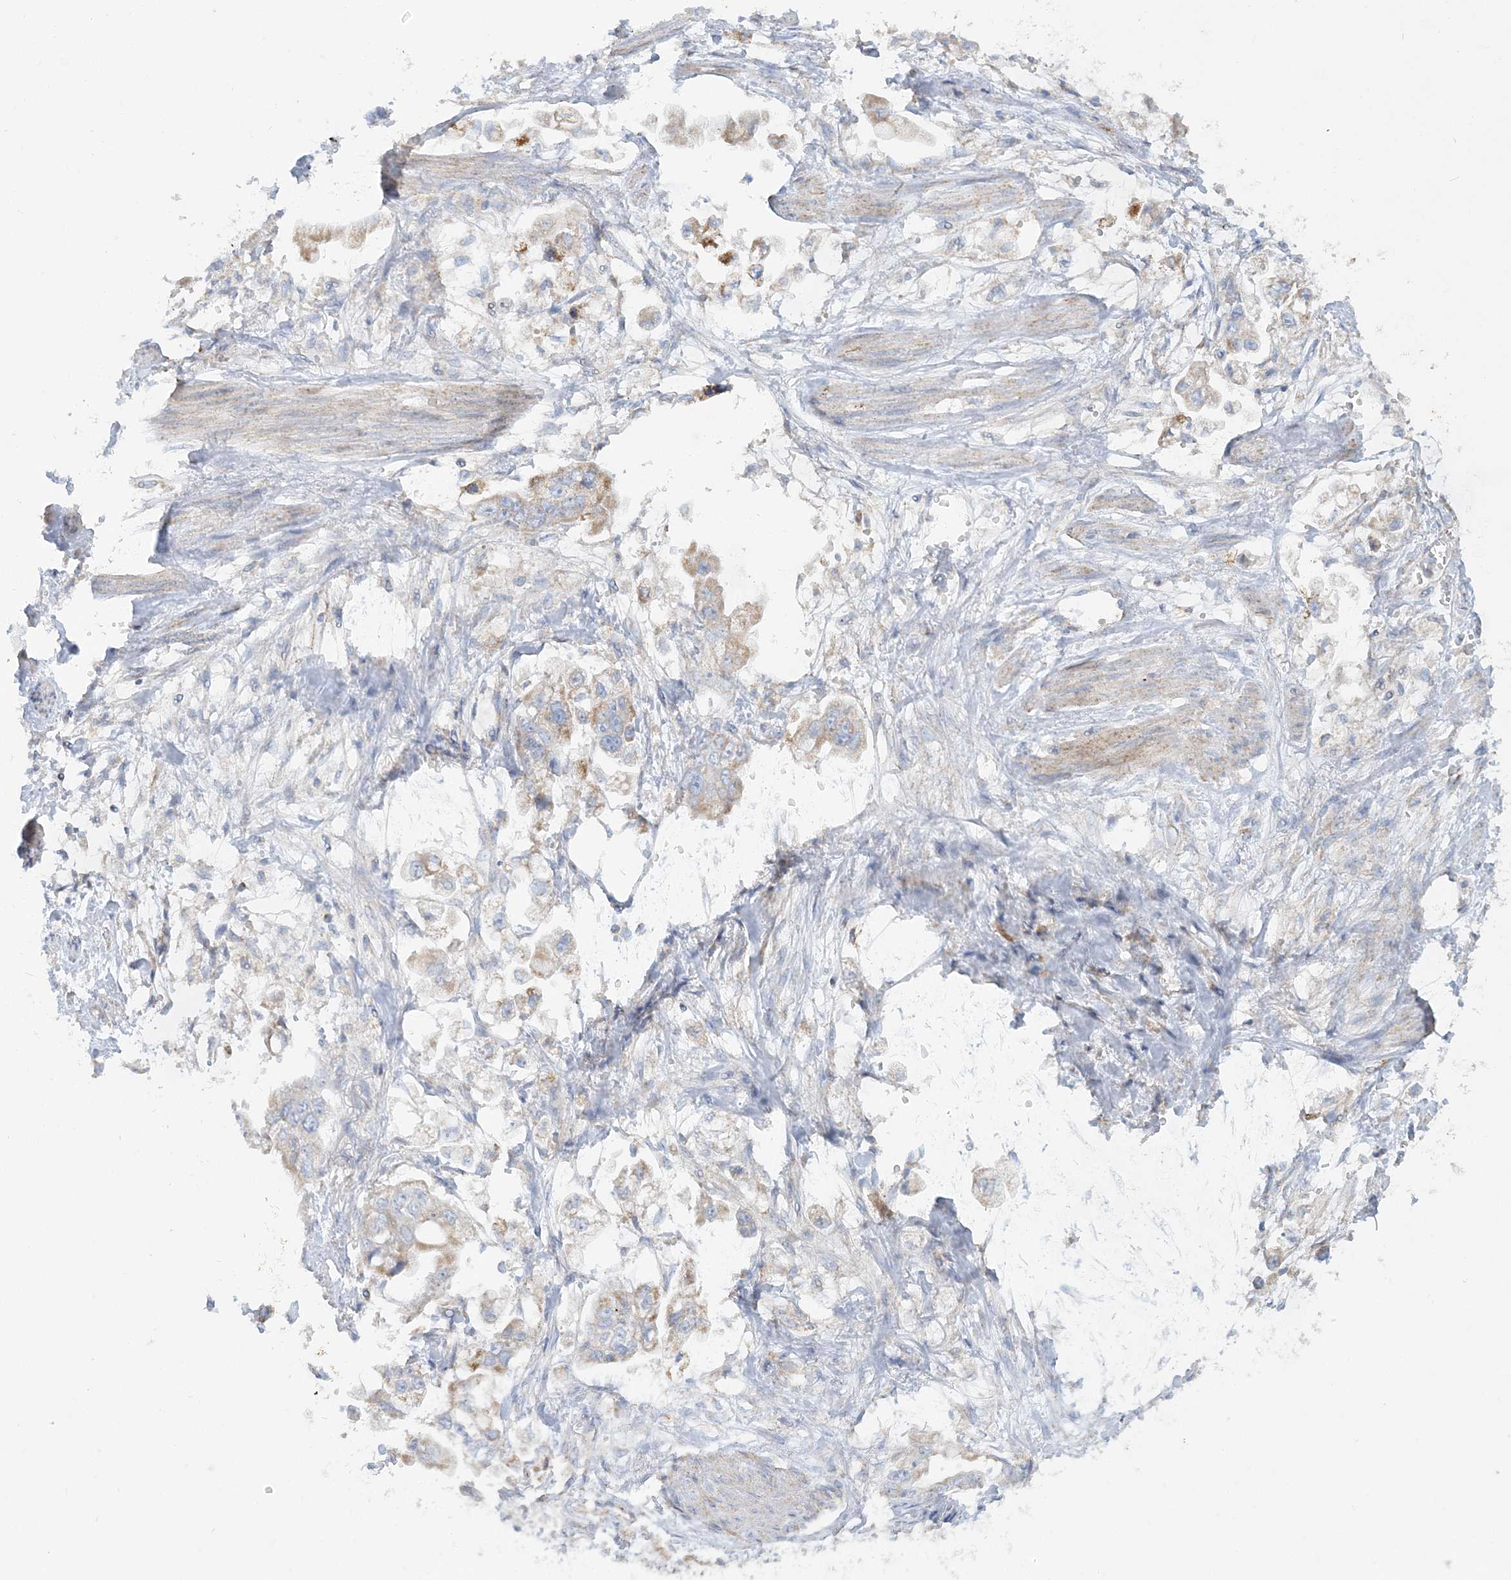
{"staining": {"intensity": "weak", "quantity": "<25%", "location": "cytoplasmic/membranous"}, "tissue": "stomach cancer", "cell_type": "Tumor cells", "image_type": "cancer", "snomed": [{"axis": "morphology", "description": "Adenocarcinoma, NOS"}, {"axis": "topography", "description": "Stomach"}], "caption": "Stomach cancer (adenocarcinoma) stained for a protein using immunohistochemistry reveals no expression tumor cells.", "gene": "TBC1D14", "patient": {"sex": "male", "age": 62}}